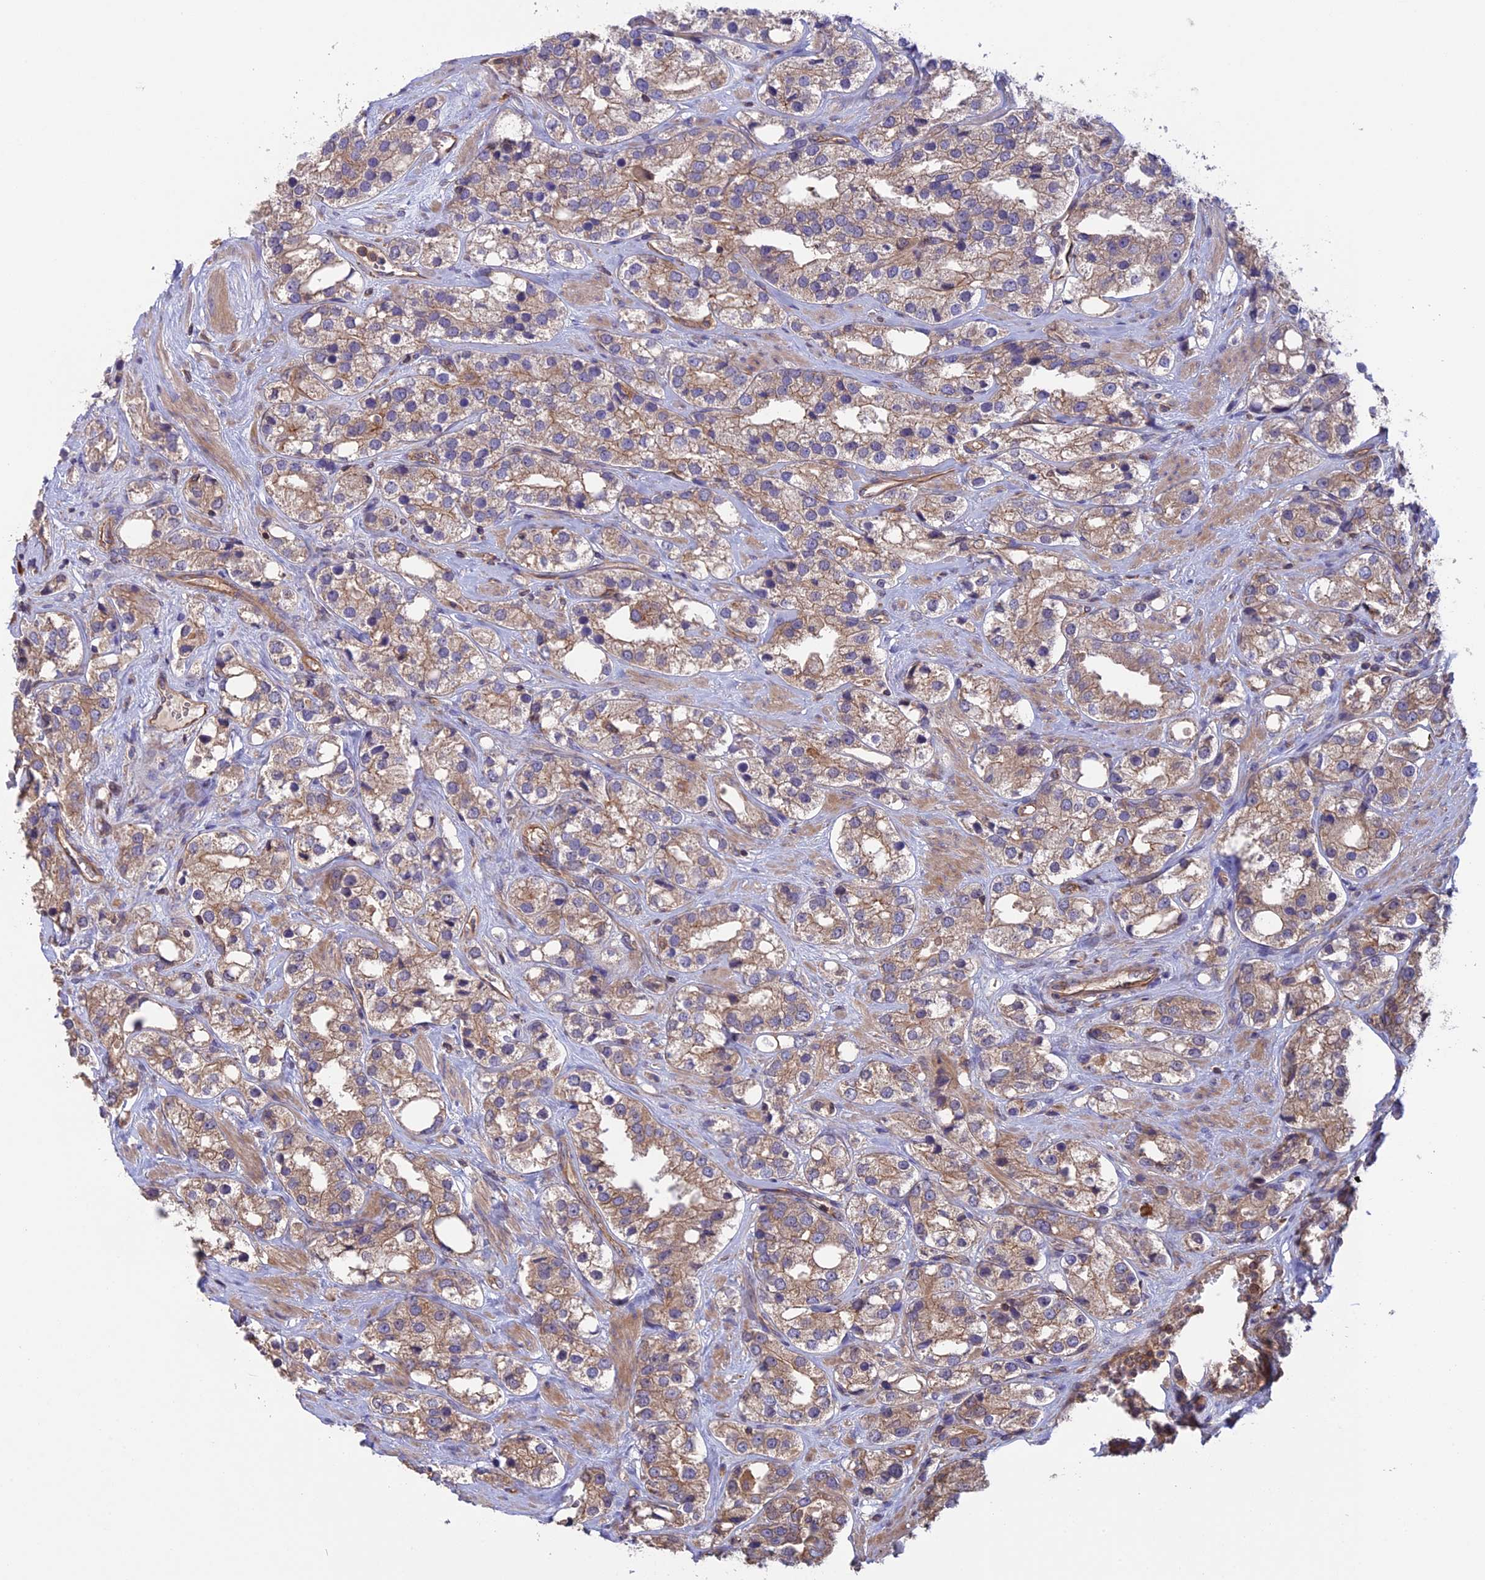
{"staining": {"intensity": "weak", "quantity": ">75%", "location": "cytoplasmic/membranous"}, "tissue": "prostate cancer", "cell_type": "Tumor cells", "image_type": "cancer", "snomed": [{"axis": "morphology", "description": "Adenocarcinoma, NOS"}, {"axis": "topography", "description": "Prostate"}], "caption": "Prostate cancer (adenocarcinoma) stained for a protein (brown) exhibits weak cytoplasmic/membranous positive staining in about >75% of tumor cells.", "gene": "GAS8", "patient": {"sex": "male", "age": 79}}